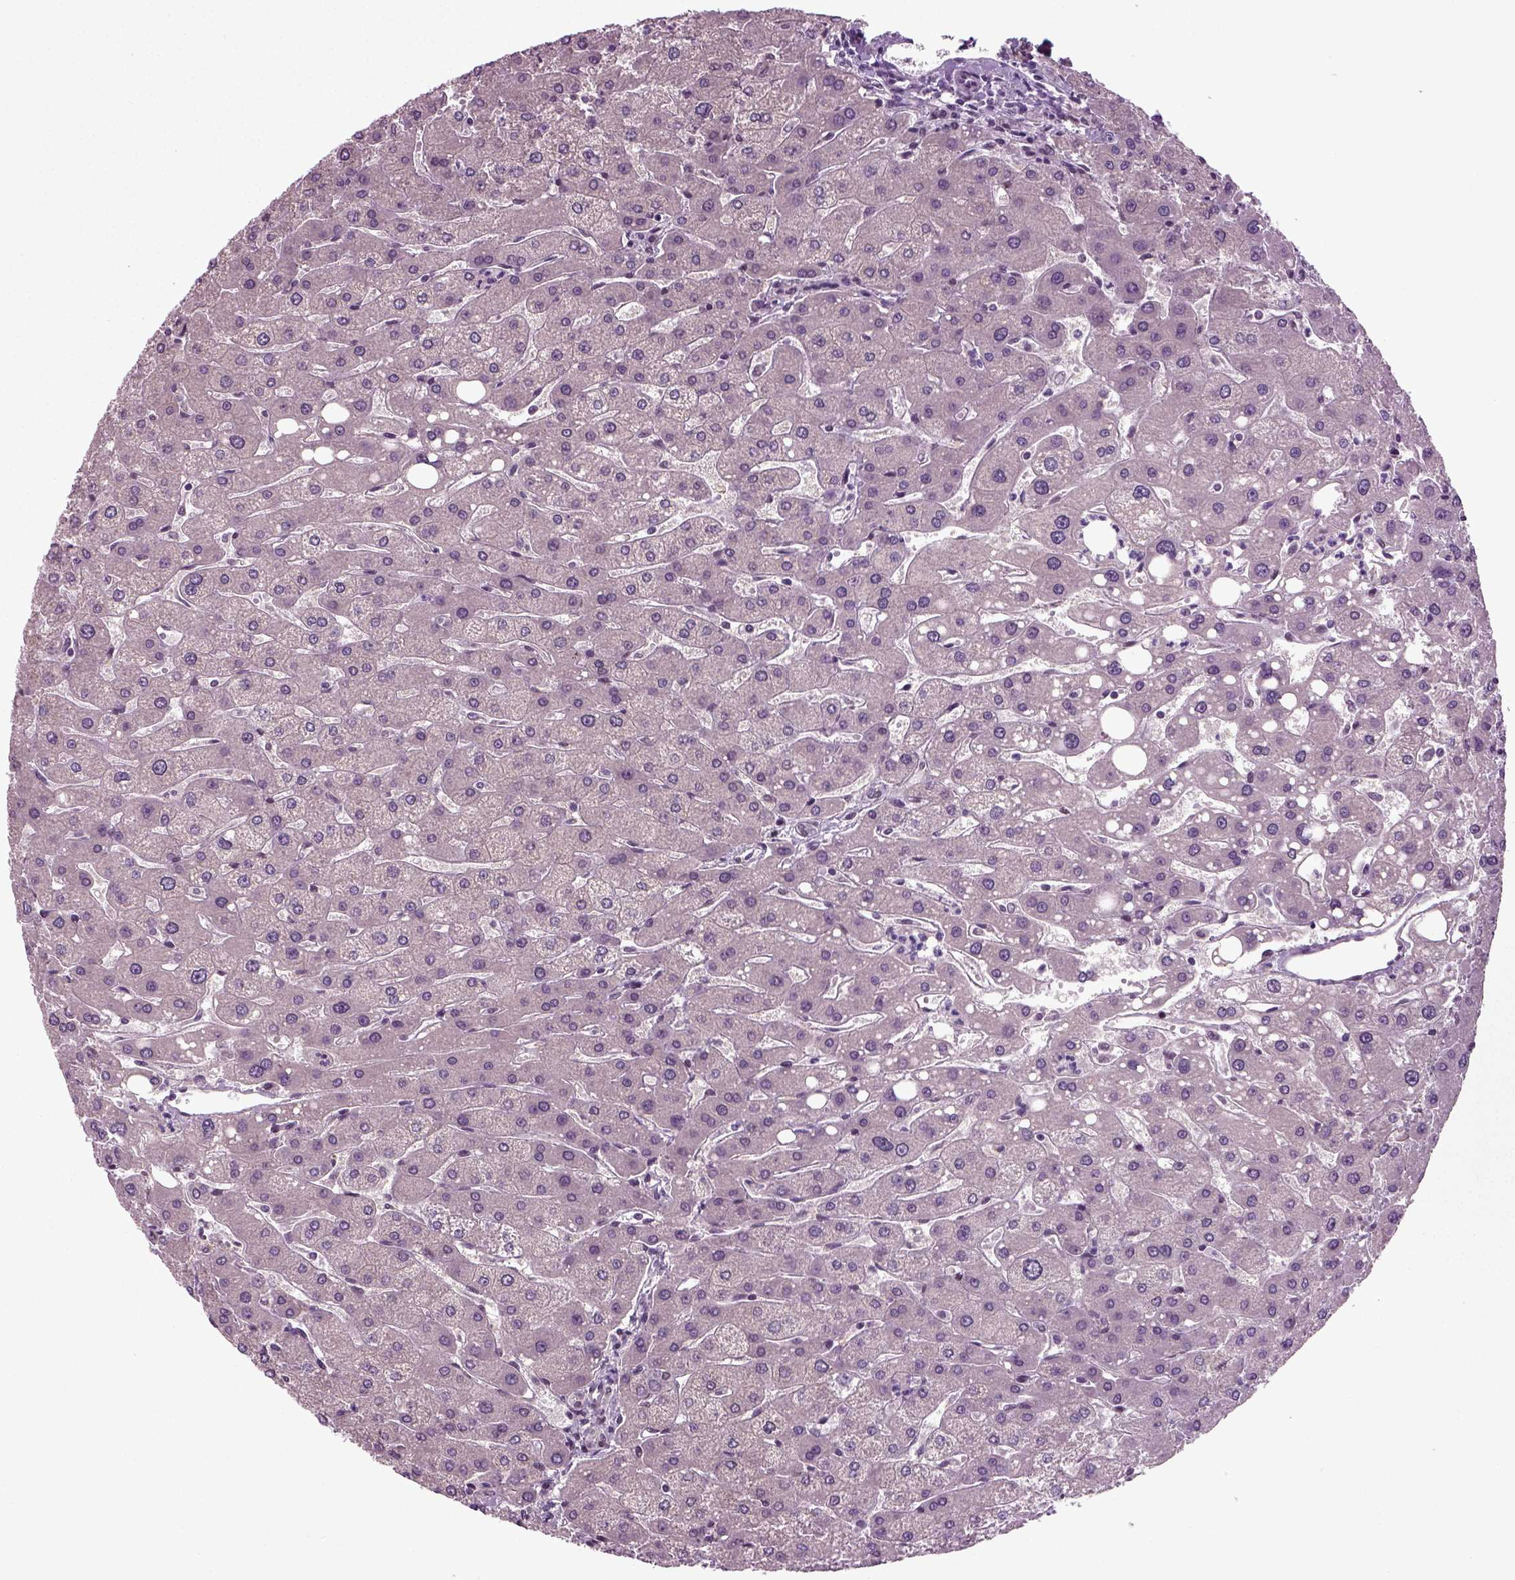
{"staining": {"intensity": "negative", "quantity": "none", "location": "none"}, "tissue": "liver", "cell_type": "Cholangiocytes", "image_type": "normal", "snomed": [{"axis": "morphology", "description": "Normal tissue, NOS"}, {"axis": "topography", "description": "Liver"}], "caption": "DAB immunohistochemical staining of benign human liver demonstrates no significant staining in cholangiocytes.", "gene": "RCOR3", "patient": {"sex": "male", "age": 67}}